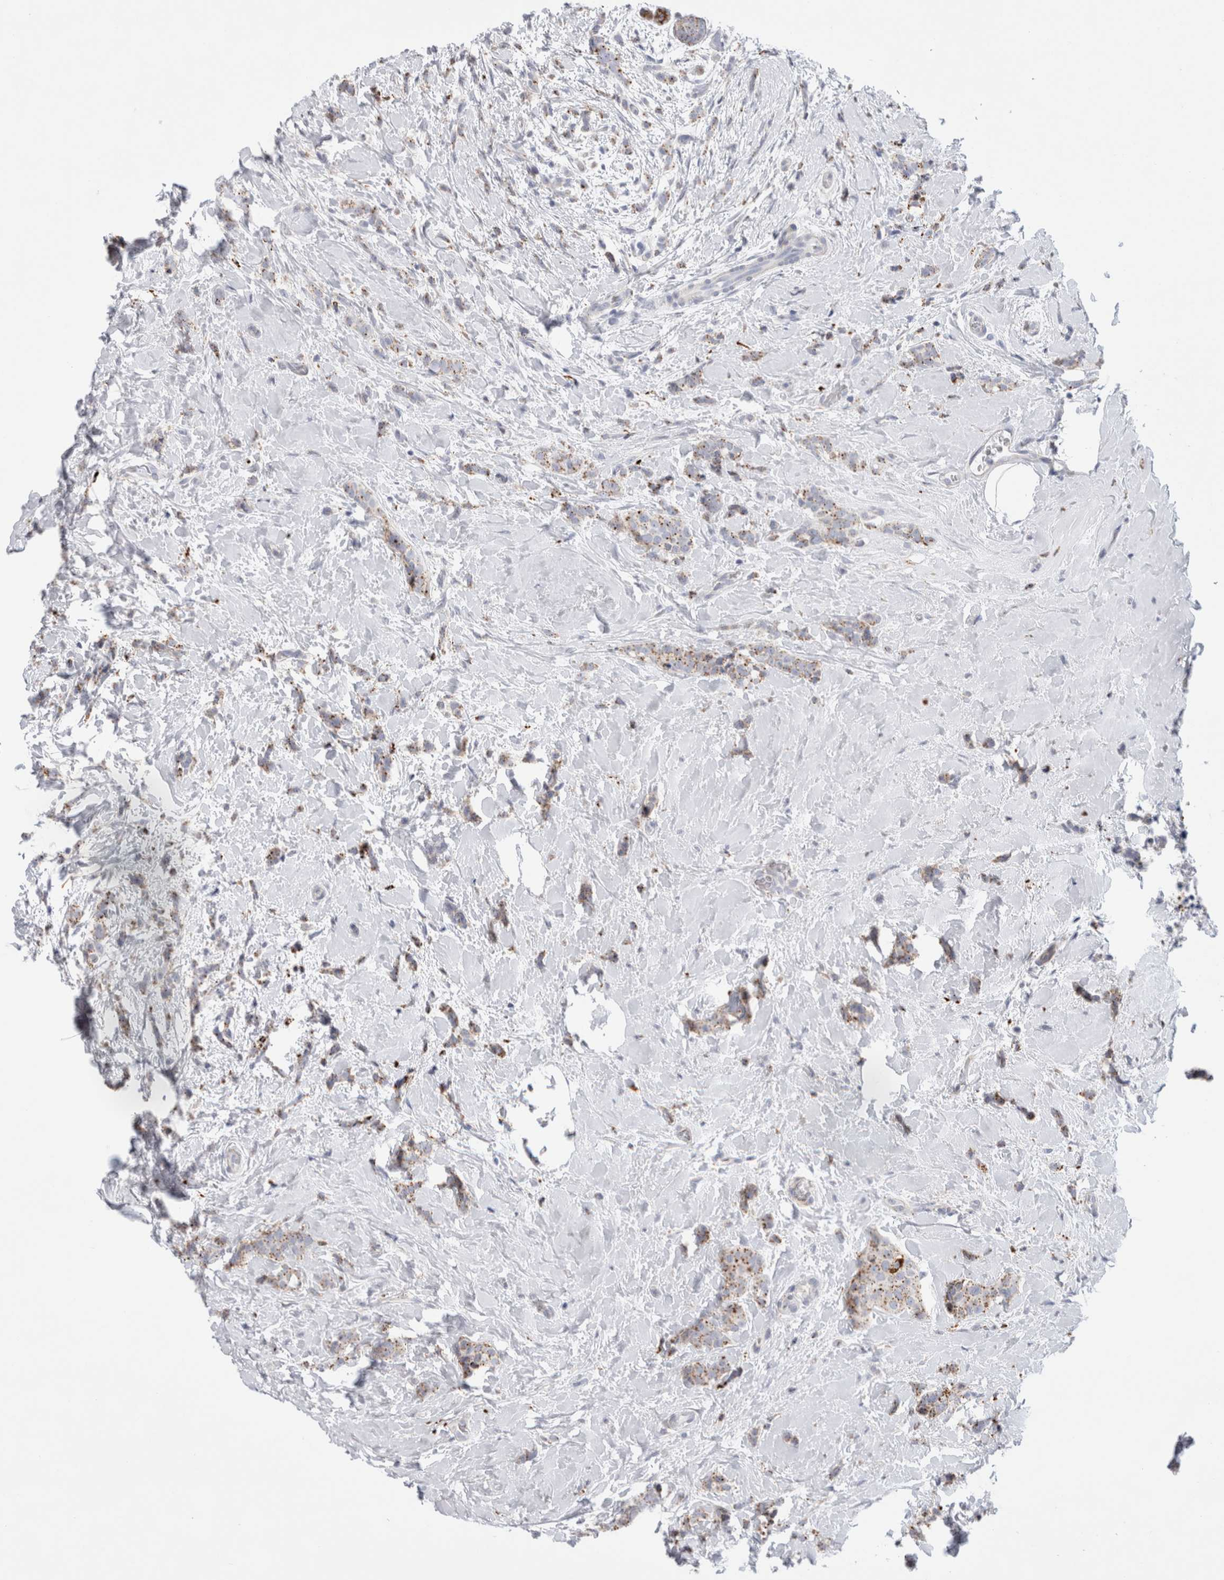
{"staining": {"intensity": "strong", "quantity": "<25%", "location": "cytoplasmic/membranous"}, "tissue": "breast cancer", "cell_type": "Tumor cells", "image_type": "cancer", "snomed": [{"axis": "morphology", "description": "Lobular carcinoma, in situ"}, {"axis": "morphology", "description": "Lobular carcinoma"}, {"axis": "topography", "description": "Breast"}], "caption": "Breast cancer stained for a protein exhibits strong cytoplasmic/membranous positivity in tumor cells. Nuclei are stained in blue.", "gene": "GAA", "patient": {"sex": "female", "age": 41}}